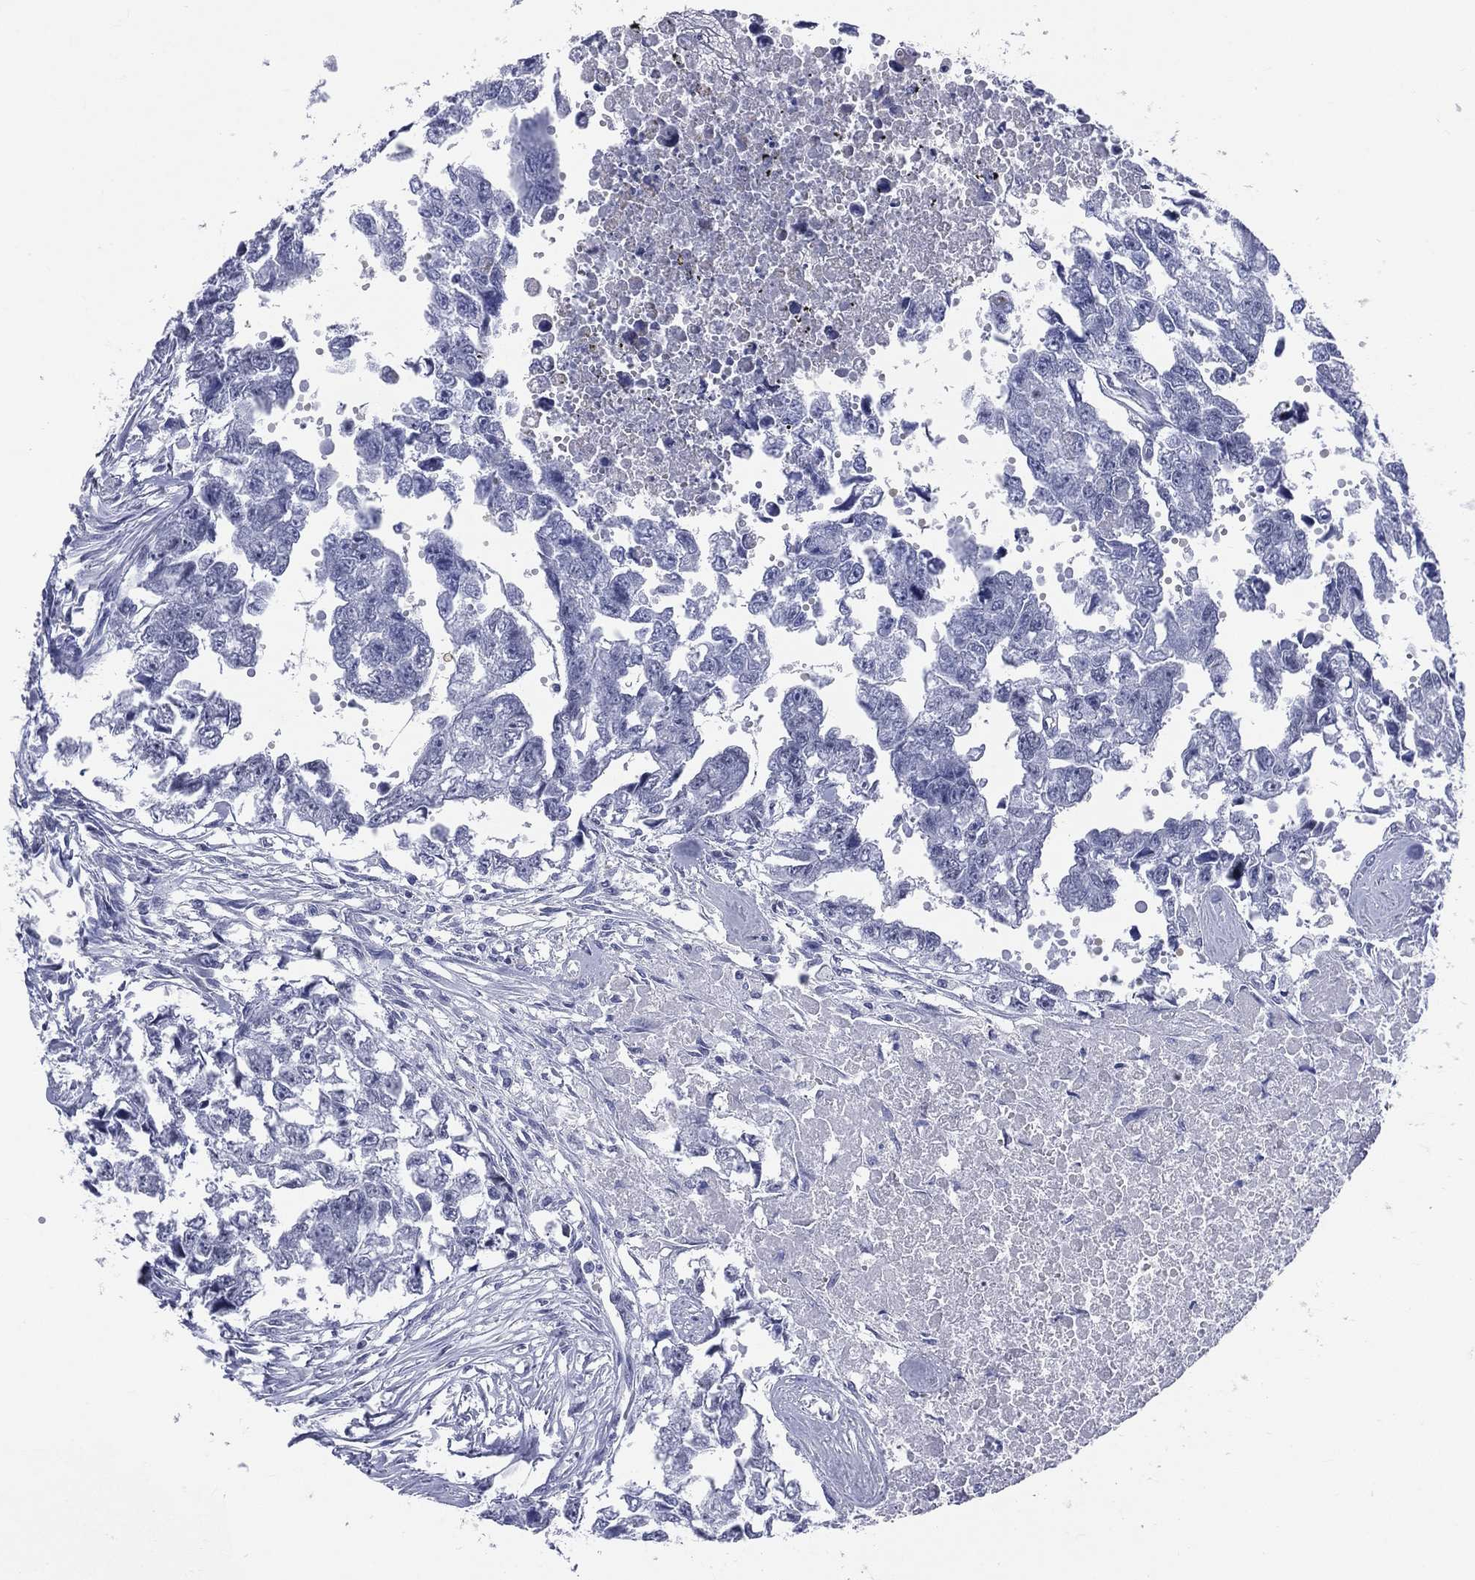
{"staining": {"intensity": "negative", "quantity": "none", "location": "none"}, "tissue": "testis cancer", "cell_type": "Tumor cells", "image_type": "cancer", "snomed": [{"axis": "morphology", "description": "Carcinoma, Embryonal, NOS"}, {"axis": "morphology", "description": "Teratoma, malignant, NOS"}, {"axis": "topography", "description": "Testis"}], "caption": "There is no significant staining in tumor cells of testis cancer.", "gene": "MLLT10", "patient": {"sex": "male", "age": 44}}